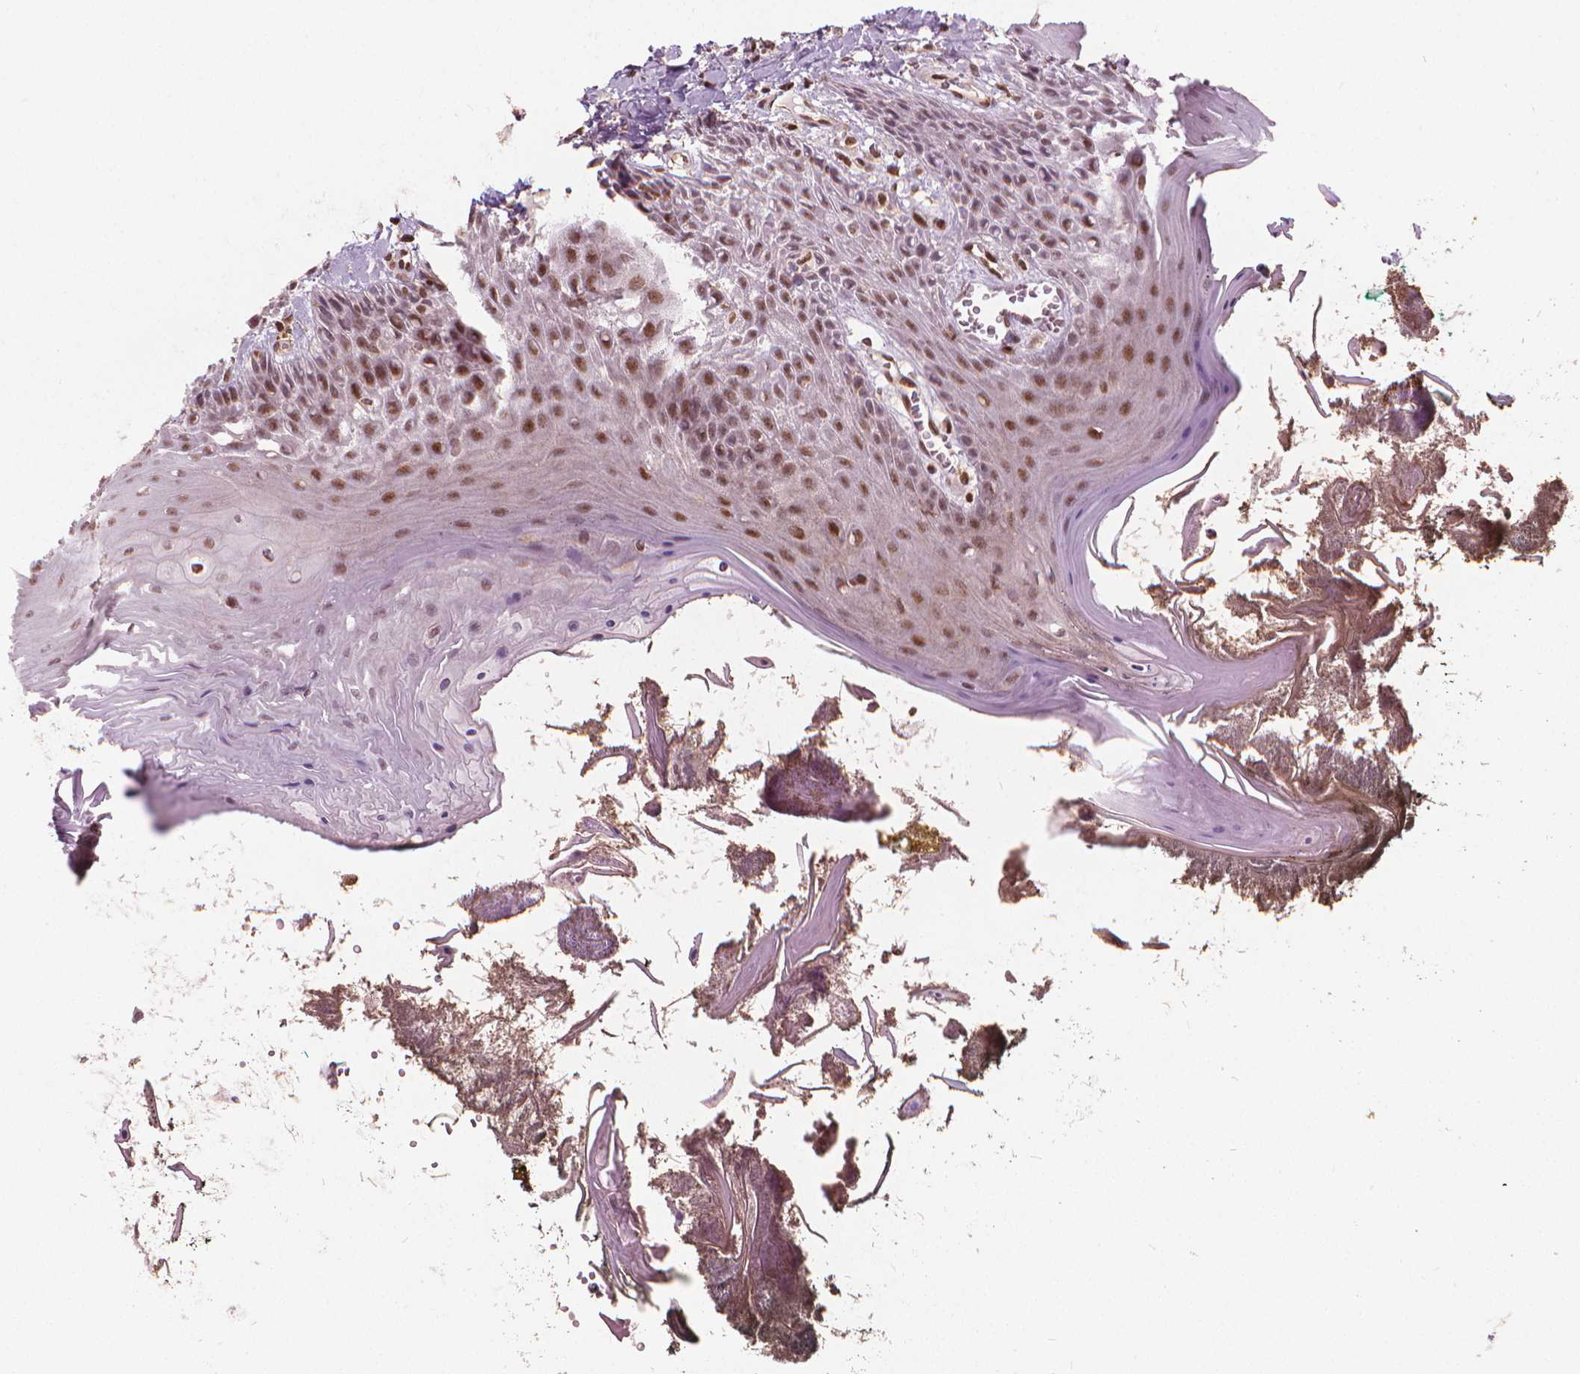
{"staining": {"intensity": "moderate", "quantity": ">75%", "location": "nuclear"}, "tissue": "oral mucosa", "cell_type": "Squamous epithelial cells", "image_type": "normal", "snomed": [{"axis": "morphology", "description": "Normal tissue, NOS"}, {"axis": "topography", "description": "Oral tissue"}], "caption": "Unremarkable oral mucosa reveals moderate nuclear staining in about >75% of squamous epithelial cells.", "gene": "STAT5B", "patient": {"sex": "male", "age": 9}}